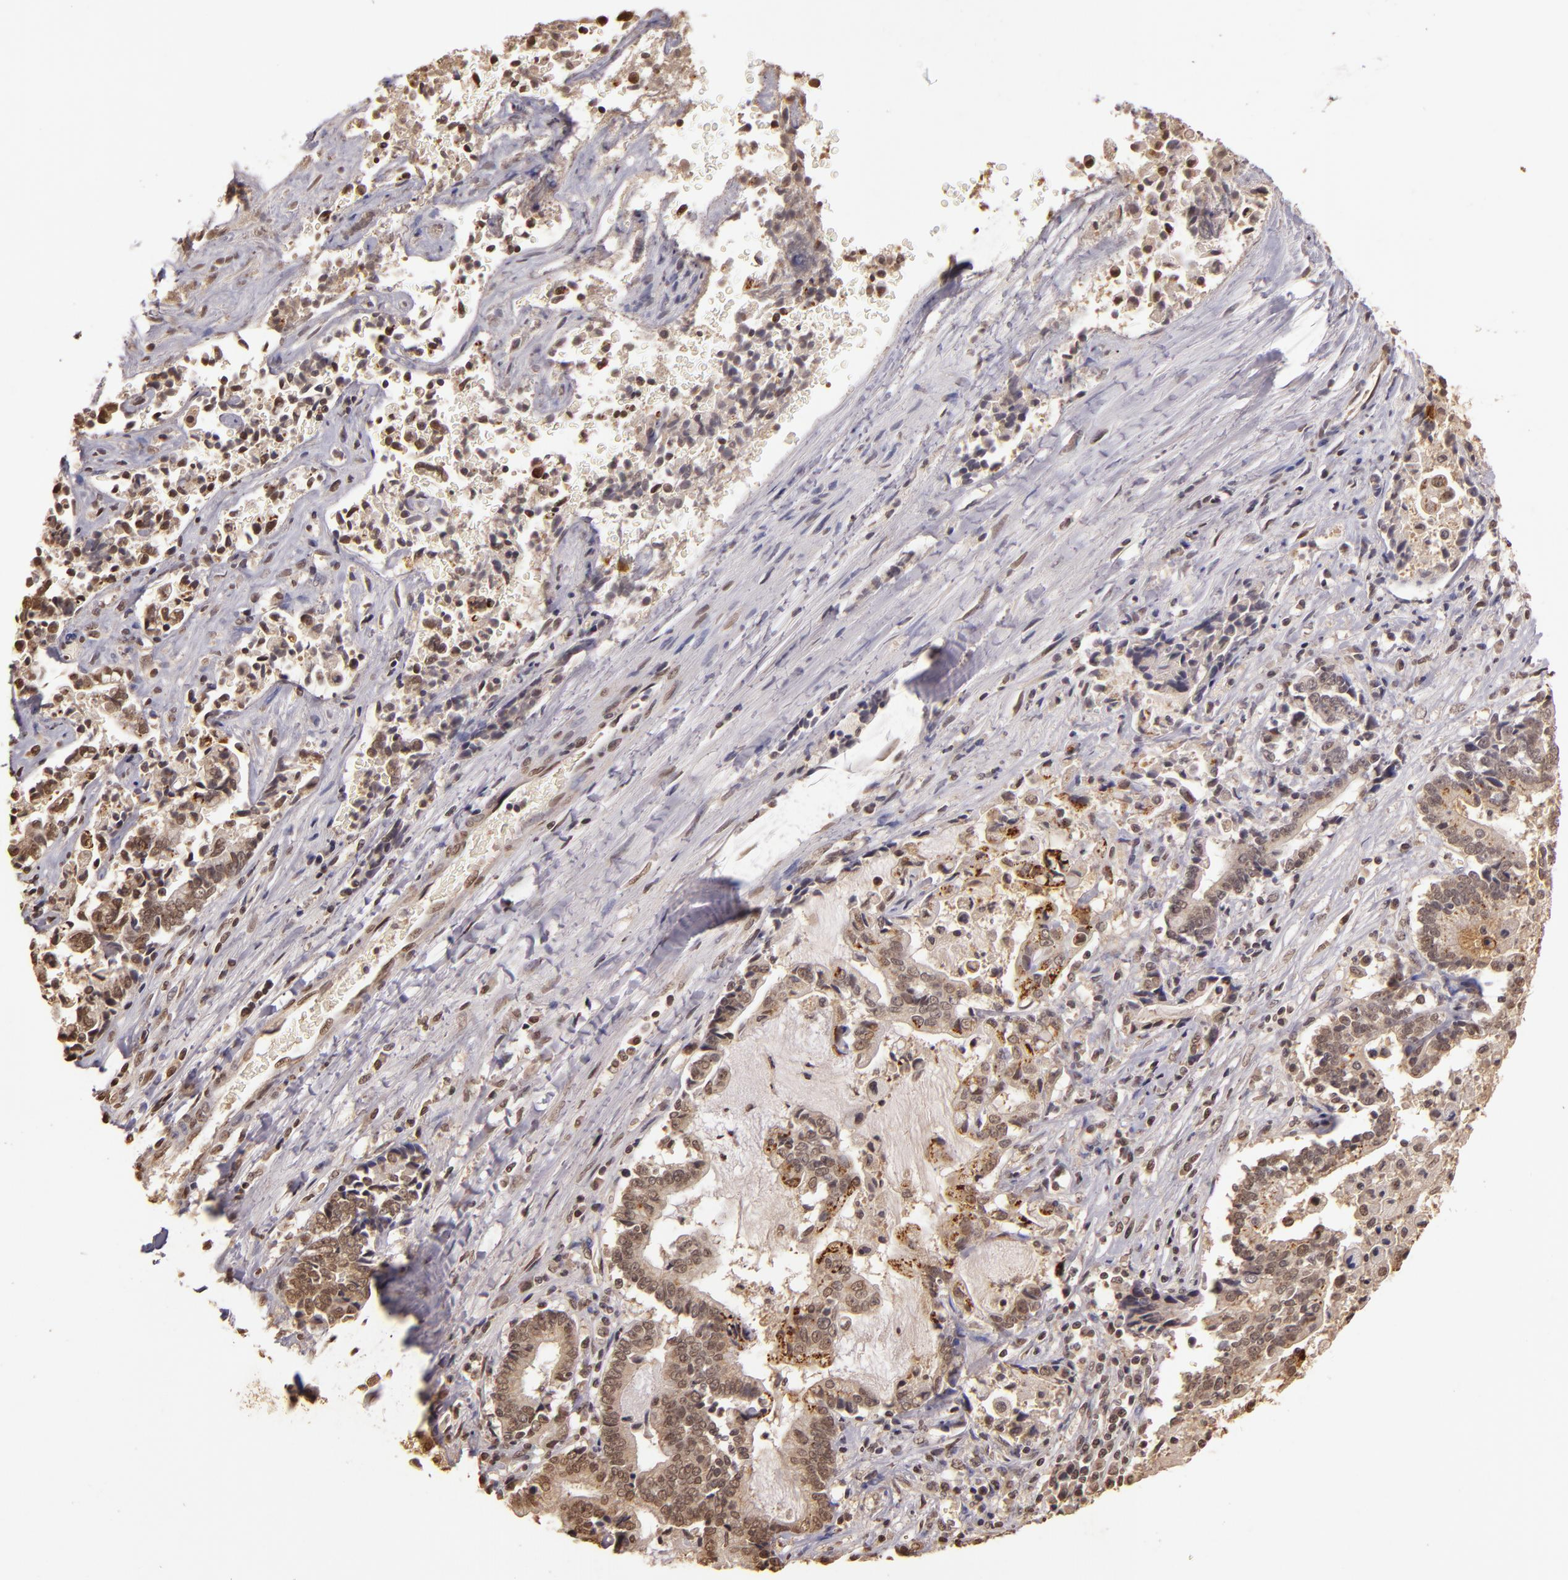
{"staining": {"intensity": "weak", "quantity": ">75%", "location": "cytoplasmic/membranous,nuclear"}, "tissue": "liver cancer", "cell_type": "Tumor cells", "image_type": "cancer", "snomed": [{"axis": "morphology", "description": "Cholangiocarcinoma"}, {"axis": "topography", "description": "Liver"}], "caption": "Liver cancer stained with a protein marker displays weak staining in tumor cells.", "gene": "CUL1", "patient": {"sex": "male", "age": 57}}